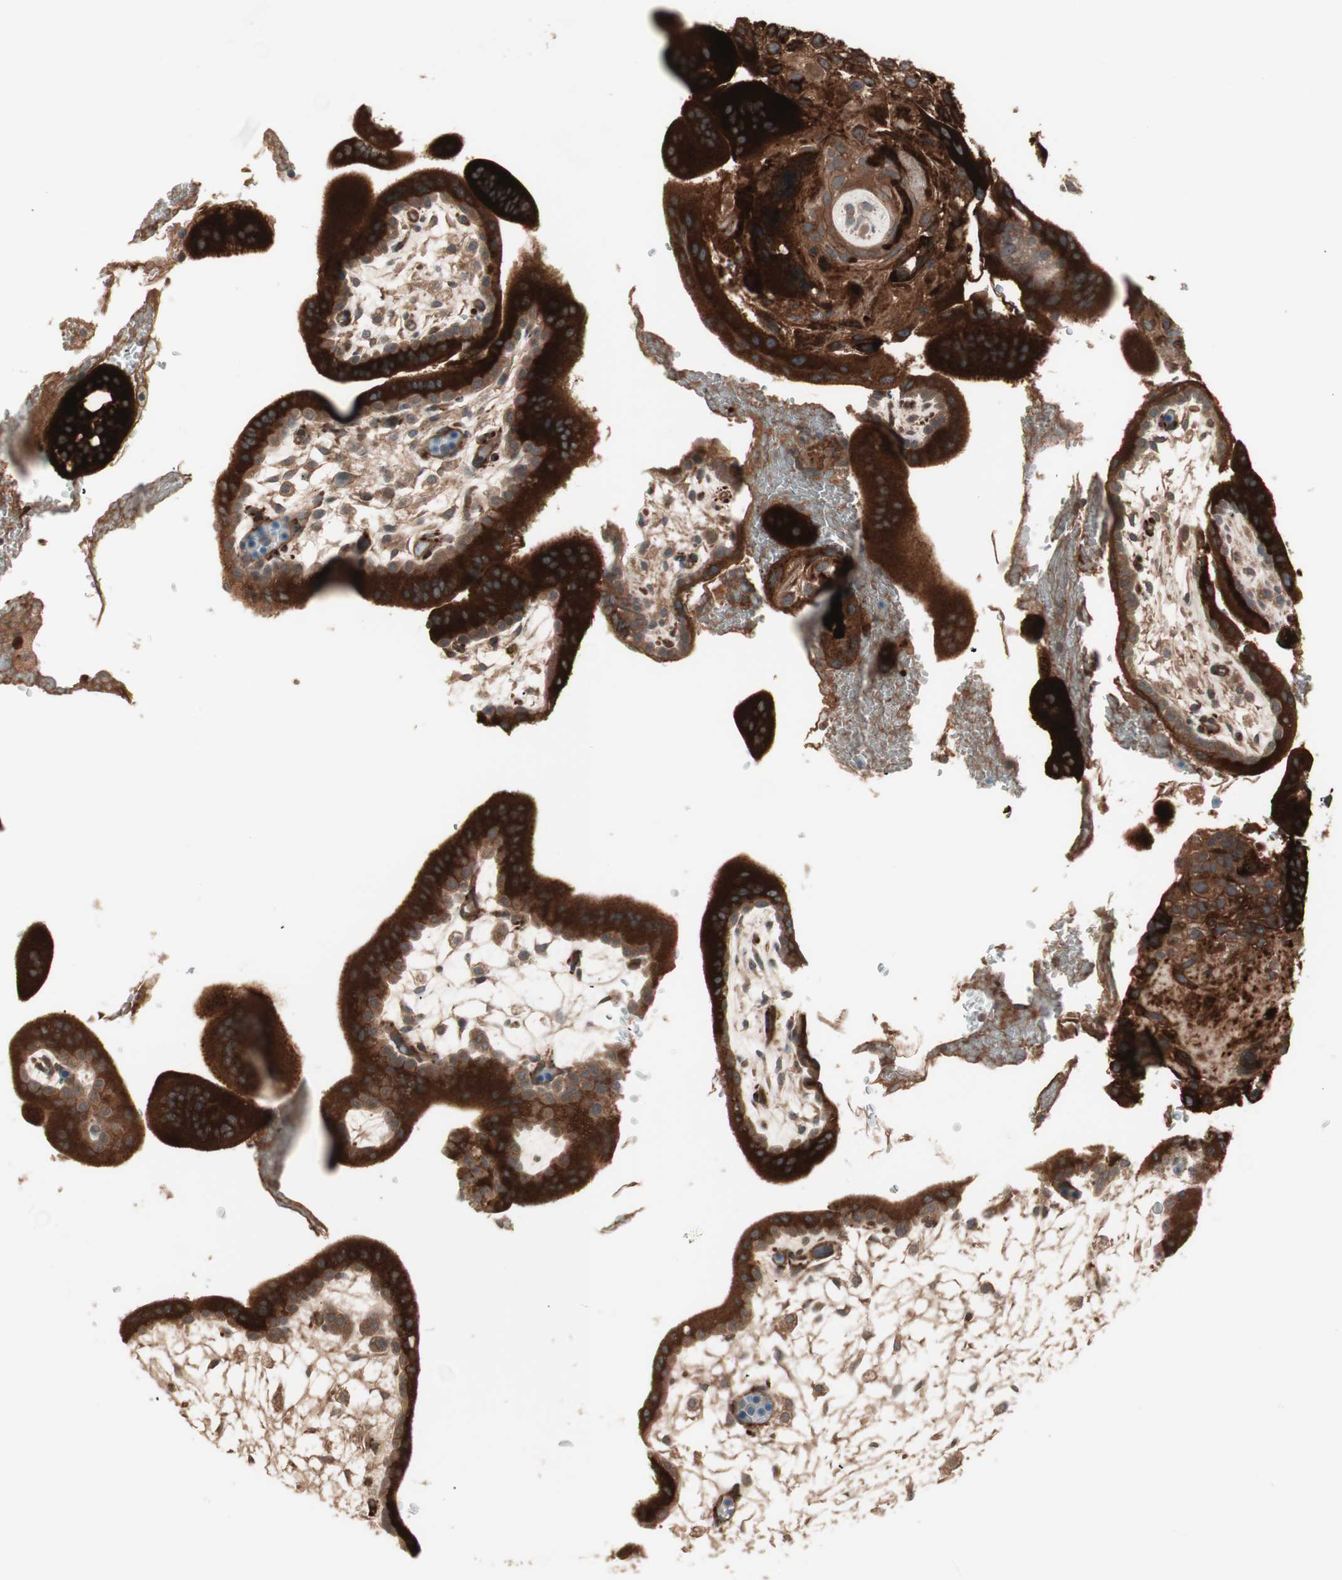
{"staining": {"intensity": "strong", "quantity": ">75%", "location": "cytoplasmic/membranous"}, "tissue": "placenta", "cell_type": "Trophoblastic cells", "image_type": "normal", "snomed": [{"axis": "morphology", "description": "Normal tissue, NOS"}, {"axis": "topography", "description": "Placenta"}], "caption": "The image displays a brown stain indicating the presence of a protein in the cytoplasmic/membranous of trophoblastic cells in placenta. The staining was performed using DAB (3,3'-diaminobenzidine), with brown indicating positive protein expression. Nuclei are stained blue with hematoxylin.", "gene": "TFPI", "patient": {"sex": "female", "age": 35}}